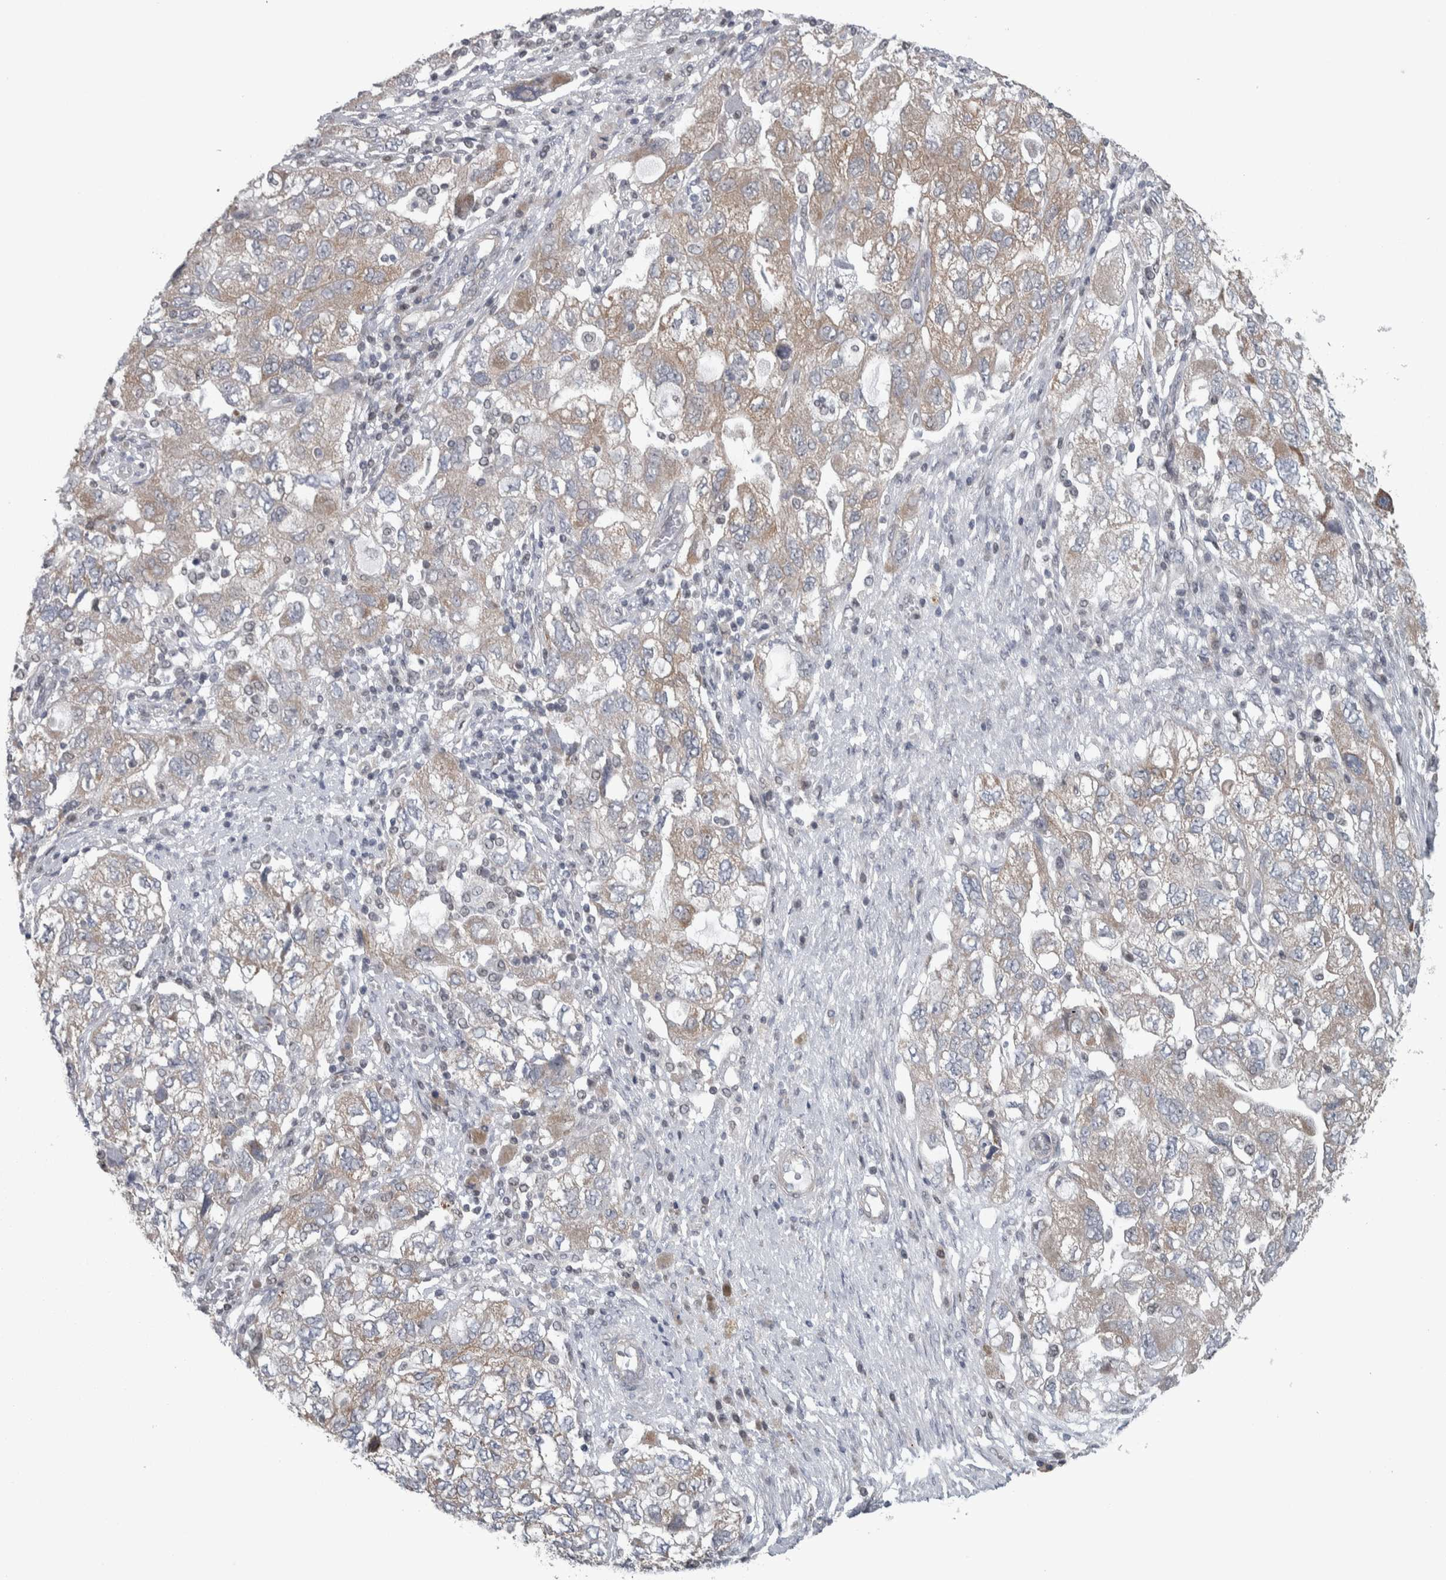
{"staining": {"intensity": "weak", "quantity": "<25%", "location": "cytoplasmic/membranous"}, "tissue": "ovarian cancer", "cell_type": "Tumor cells", "image_type": "cancer", "snomed": [{"axis": "morphology", "description": "Carcinoma, NOS"}, {"axis": "morphology", "description": "Cystadenocarcinoma, serous, NOS"}, {"axis": "topography", "description": "Ovary"}], "caption": "The immunohistochemistry histopathology image has no significant expression in tumor cells of ovarian cancer (serous cystadenocarcinoma) tissue.", "gene": "CWC27", "patient": {"sex": "female", "age": 69}}